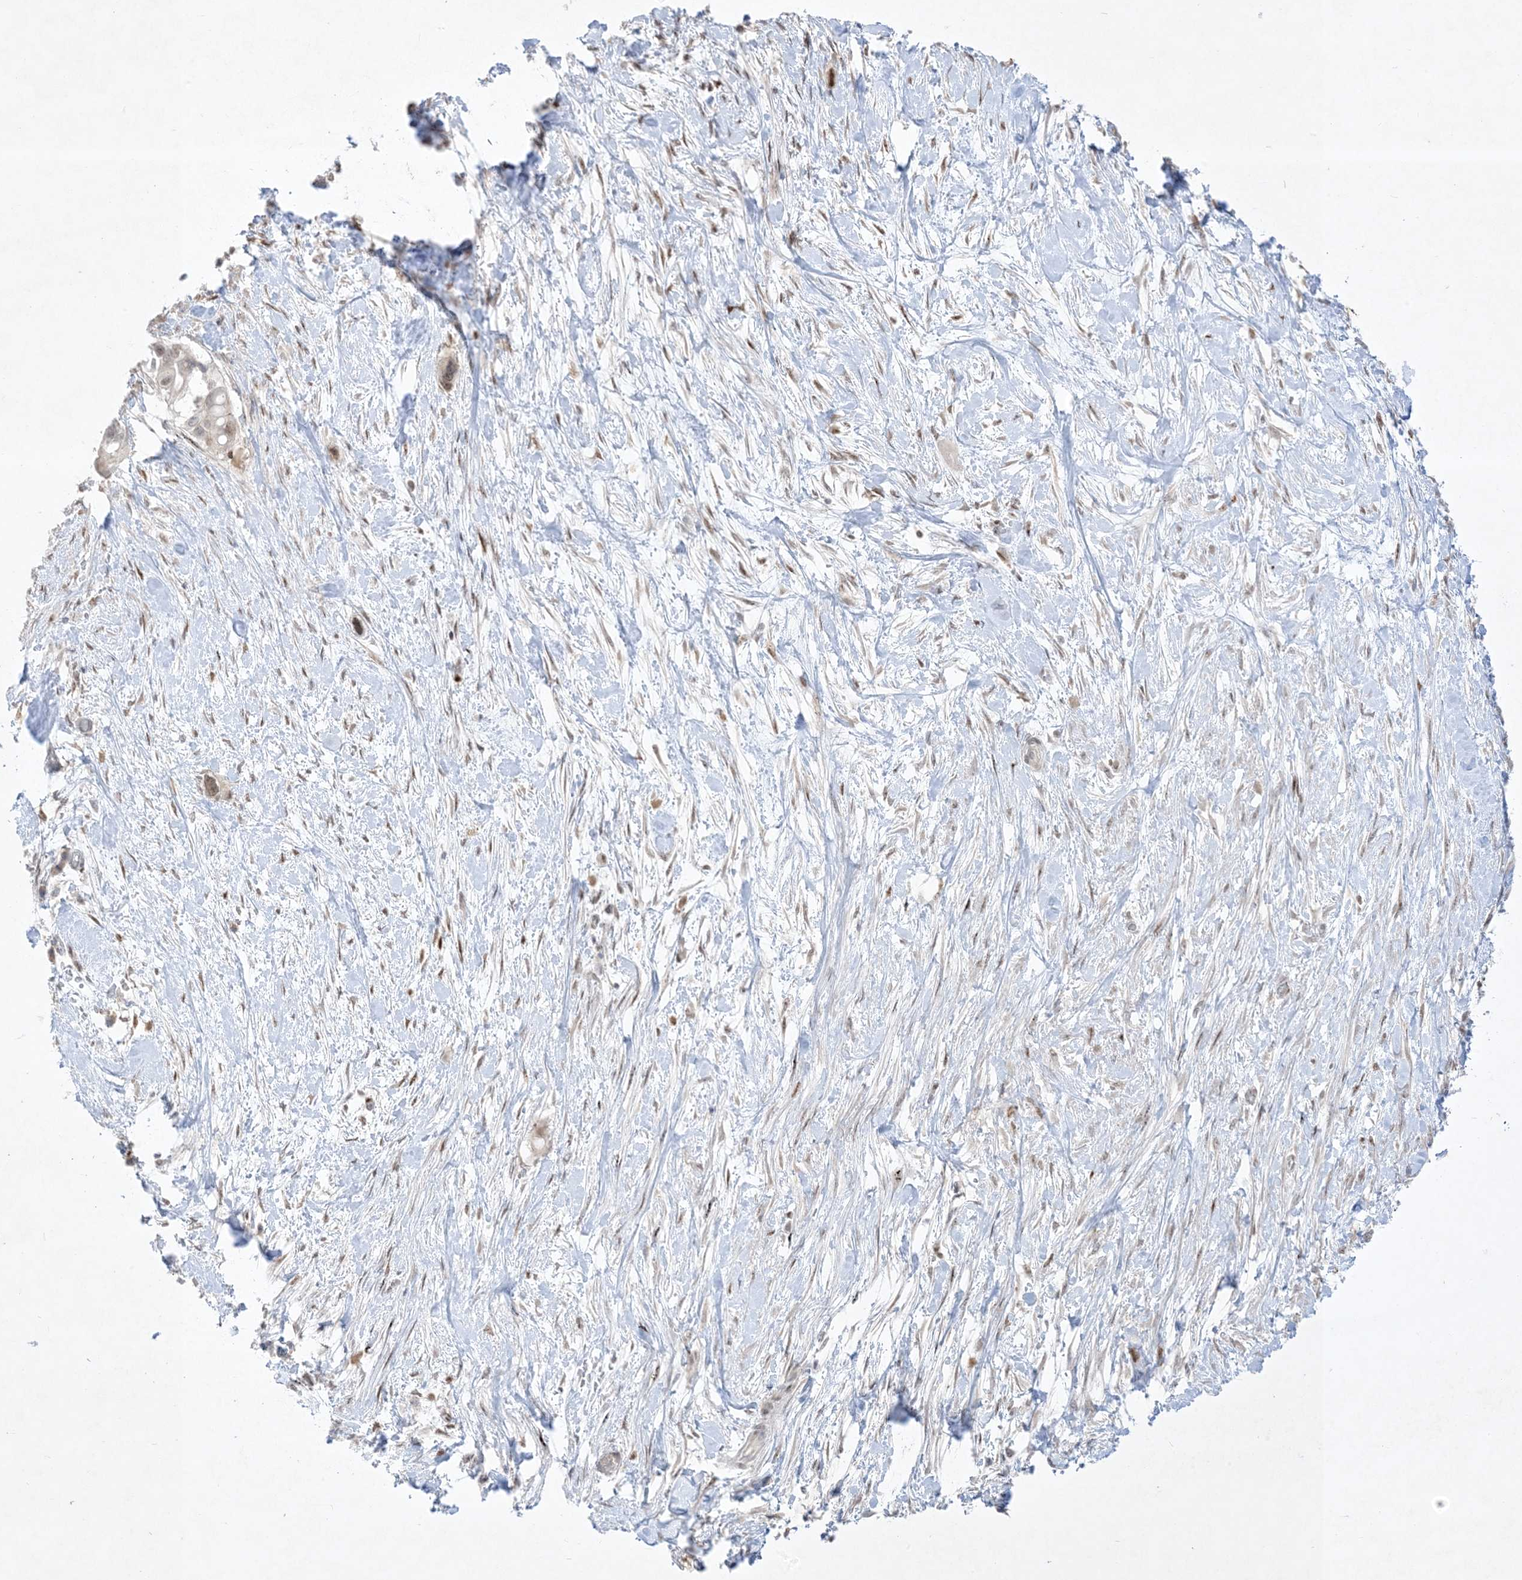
{"staining": {"intensity": "moderate", "quantity": "<25%", "location": "nuclear"}, "tissue": "pancreatic cancer", "cell_type": "Tumor cells", "image_type": "cancer", "snomed": [{"axis": "morphology", "description": "Adenocarcinoma, NOS"}, {"axis": "topography", "description": "Pancreas"}], "caption": "Immunohistochemical staining of pancreatic cancer shows moderate nuclear protein positivity in about <25% of tumor cells. (Stains: DAB in brown, nuclei in blue, Microscopy: brightfield microscopy at high magnification).", "gene": "BHLHE40", "patient": {"sex": "male", "age": 68}}